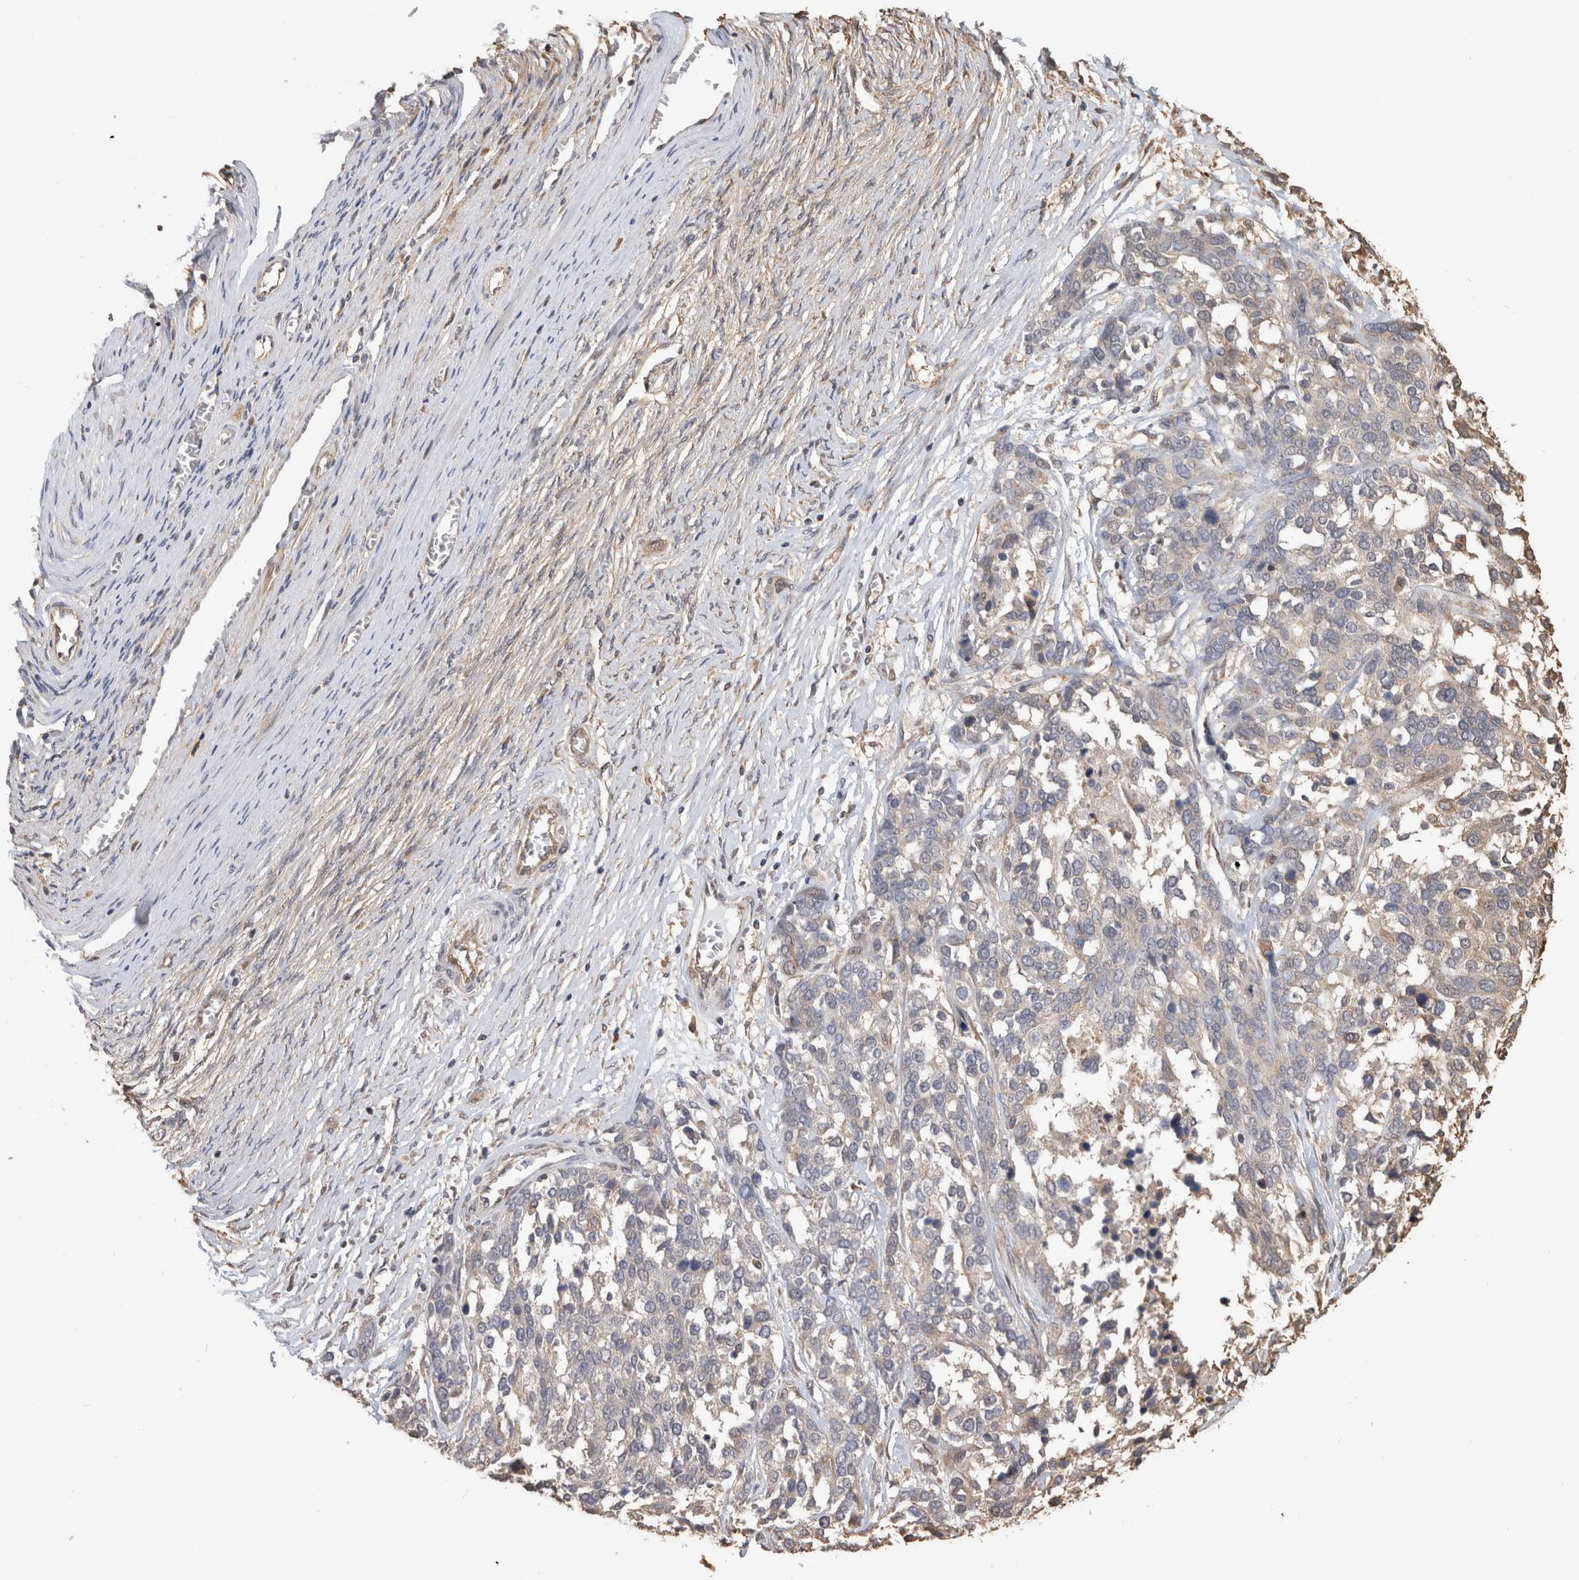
{"staining": {"intensity": "negative", "quantity": "none", "location": "none"}, "tissue": "ovarian cancer", "cell_type": "Tumor cells", "image_type": "cancer", "snomed": [{"axis": "morphology", "description": "Cystadenocarcinoma, serous, NOS"}, {"axis": "topography", "description": "Ovary"}], "caption": "The photomicrograph reveals no staining of tumor cells in serous cystadenocarcinoma (ovarian). (Stains: DAB IHC with hematoxylin counter stain, Microscopy: brightfield microscopy at high magnification).", "gene": "CLIP1", "patient": {"sex": "female", "age": 44}}